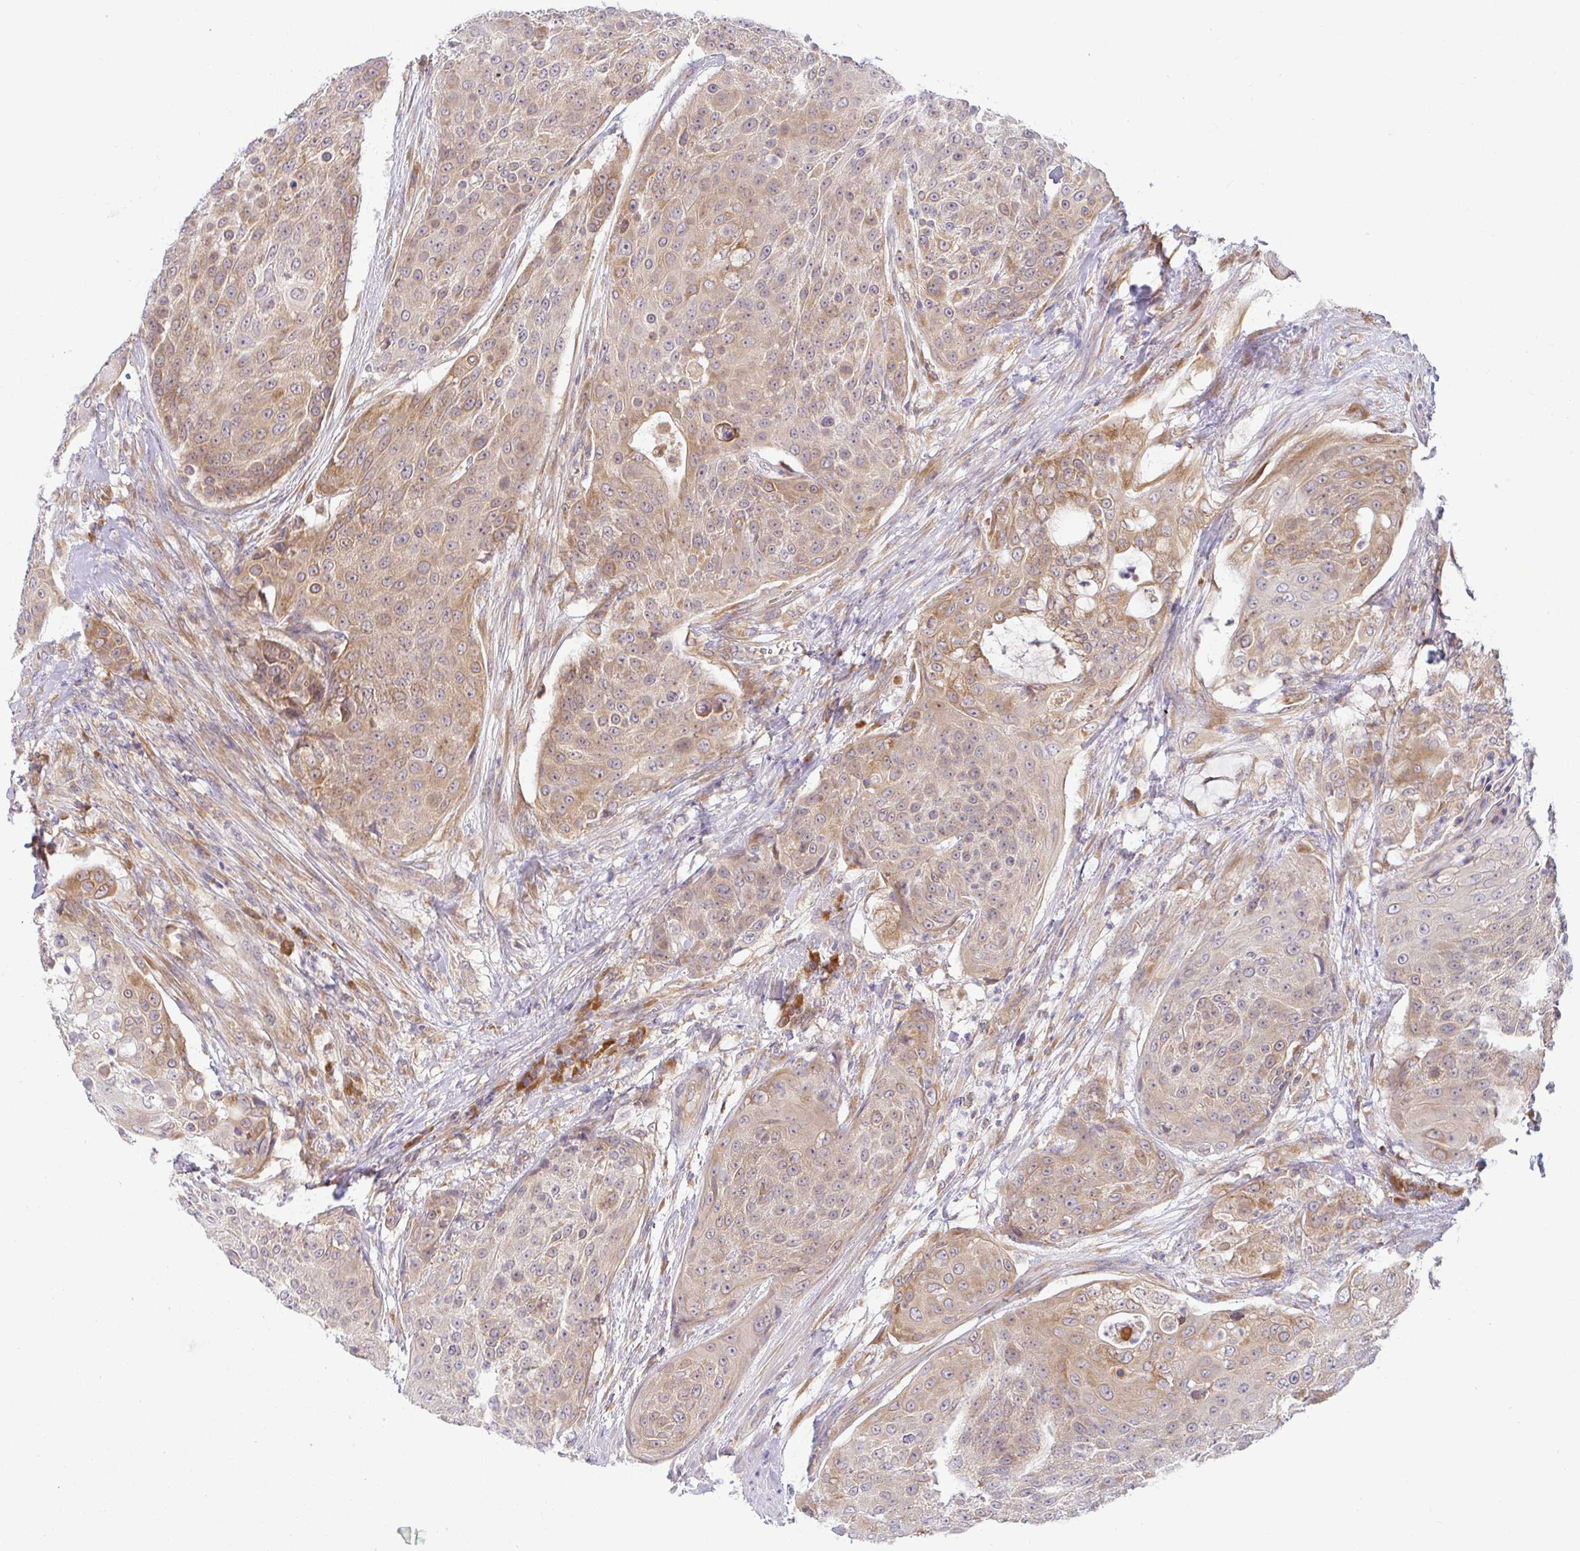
{"staining": {"intensity": "moderate", "quantity": ">75%", "location": "cytoplasmic/membranous"}, "tissue": "urothelial cancer", "cell_type": "Tumor cells", "image_type": "cancer", "snomed": [{"axis": "morphology", "description": "Urothelial carcinoma, High grade"}, {"axis": "topography", "description": "Urinary bladder"}], "caption": "Immunohistochemical staining of human urothelial cancer displays medium levels of moderate cytoplasmic/membranous protein positivity in about >75% of tumor cells. Using DAB (brown) and hematoxylin (blue) stains, captured at high magnification using brightfield microscopy.", "gene": "DERL2", "patient": {"sex": "female", "age": 63}}